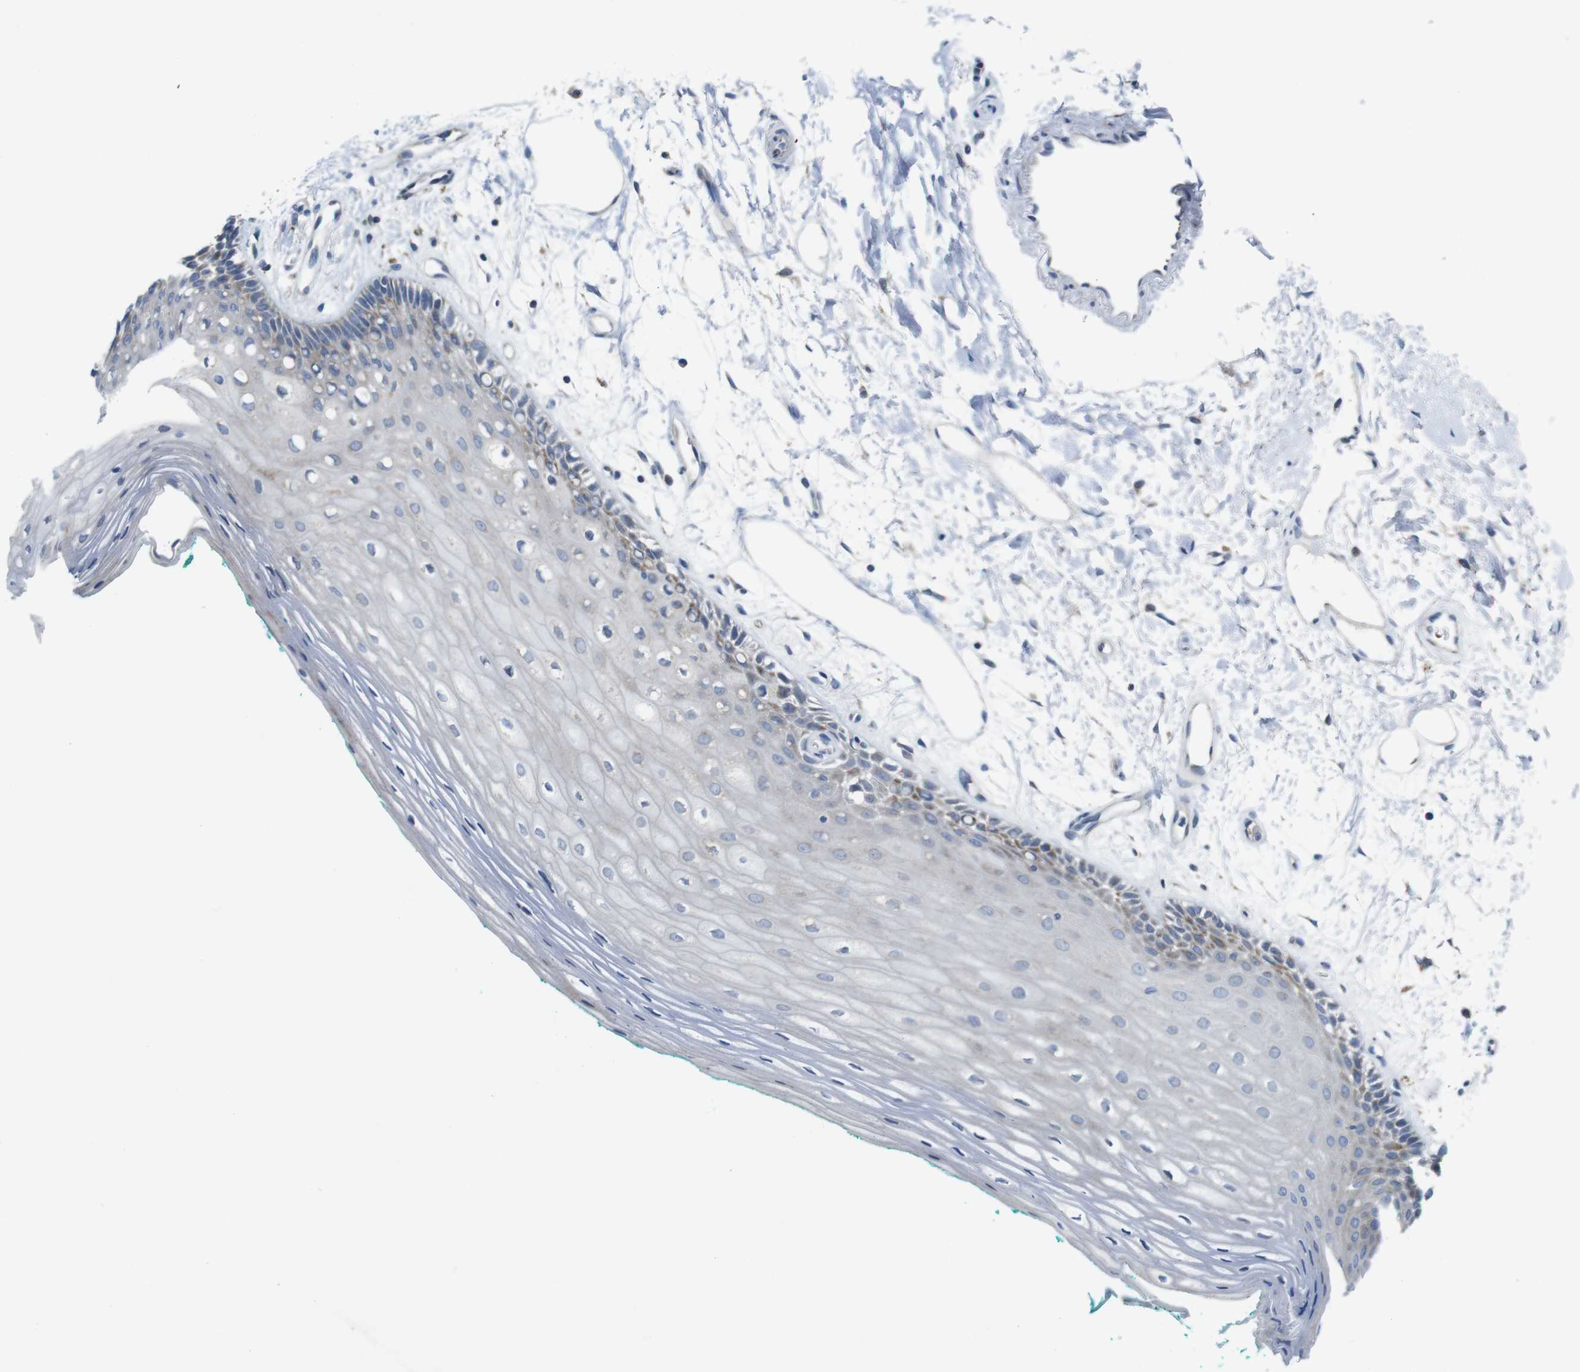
{"staining": {"intensity": "negative", "quantity": "none", "location": "none"}, "tissue": "oral mucosa", "cell_type": "Squamous epithelial cells", "image_type": "normal", "snomed": [{"axis": "morphology", "description": "Normal tissue, NOS"}, {"axis": "topography", "description": "Skeletal muscle"}, {"axis": "topography", "description": "Oral tissue"}, {"axis": "topography", "description": "Peripheral nerve tissue"}], "caption": "Immunohistochemistry image of normal oral mucosa stained for a protein (brown), which shows no expression in squamous epithelial cells.", "gene": "MARCHF1", "patient": {"sex": "female", "age": 84}}